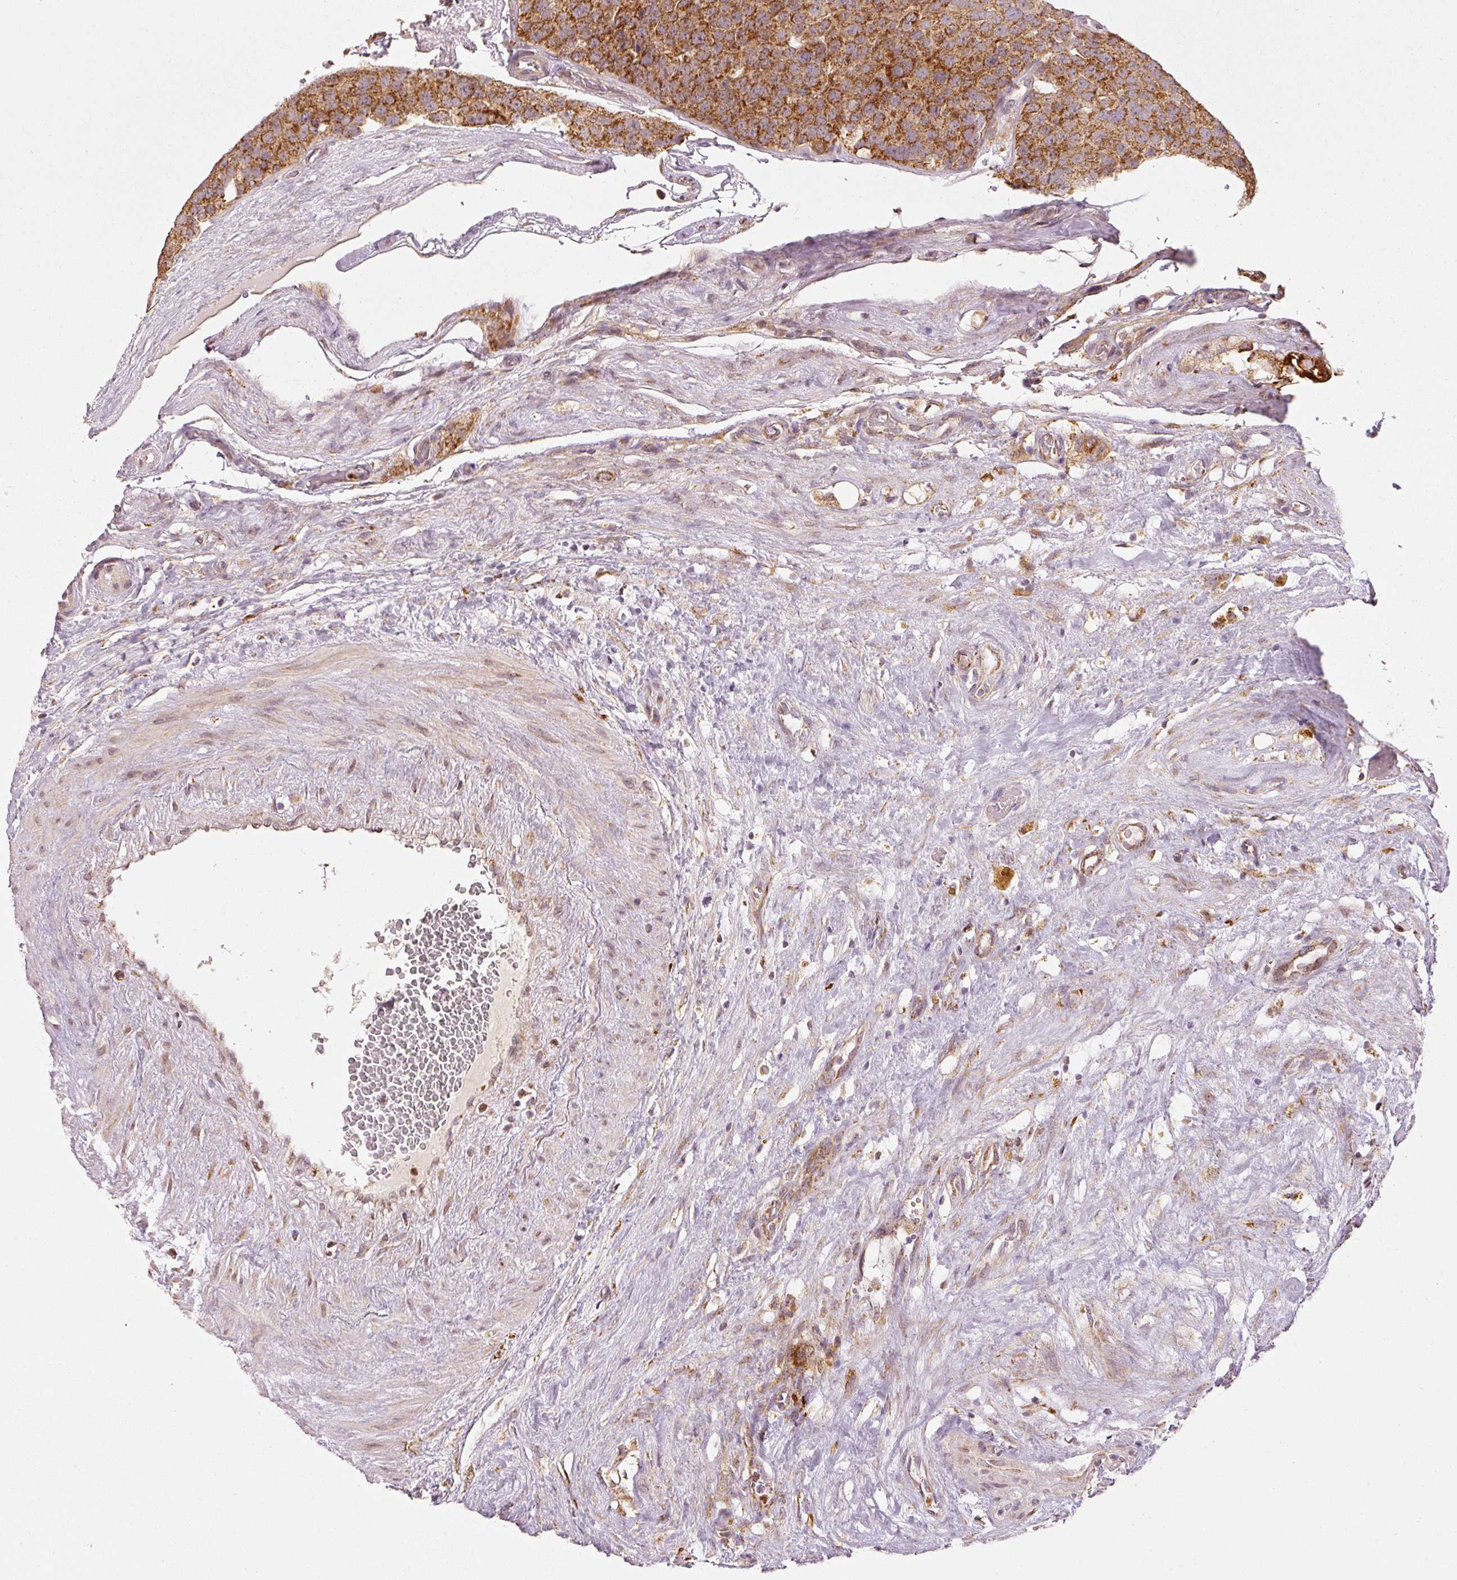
{"staining": {"intensity": "strong", "quantity": "25%-75%", "location": "cytoplasmic/membranous"}, "tissue": "testis cancer", "cell_type": "Tumor cells", "image_type": "cancer", "snomed": [{"axis": "morphology", "description": "Seminoma, NOS"}, {"axis": "topography", "description": "Testis"}], "caption": "Testis seminoma tissue displays strong cytoplasmic/membranous expression in approximately 25%-75% of tumor cells, visualized by immunohistochemistry.", "gene": "MTHFD1L", "patient": {"sex": "male", "age": 71}}